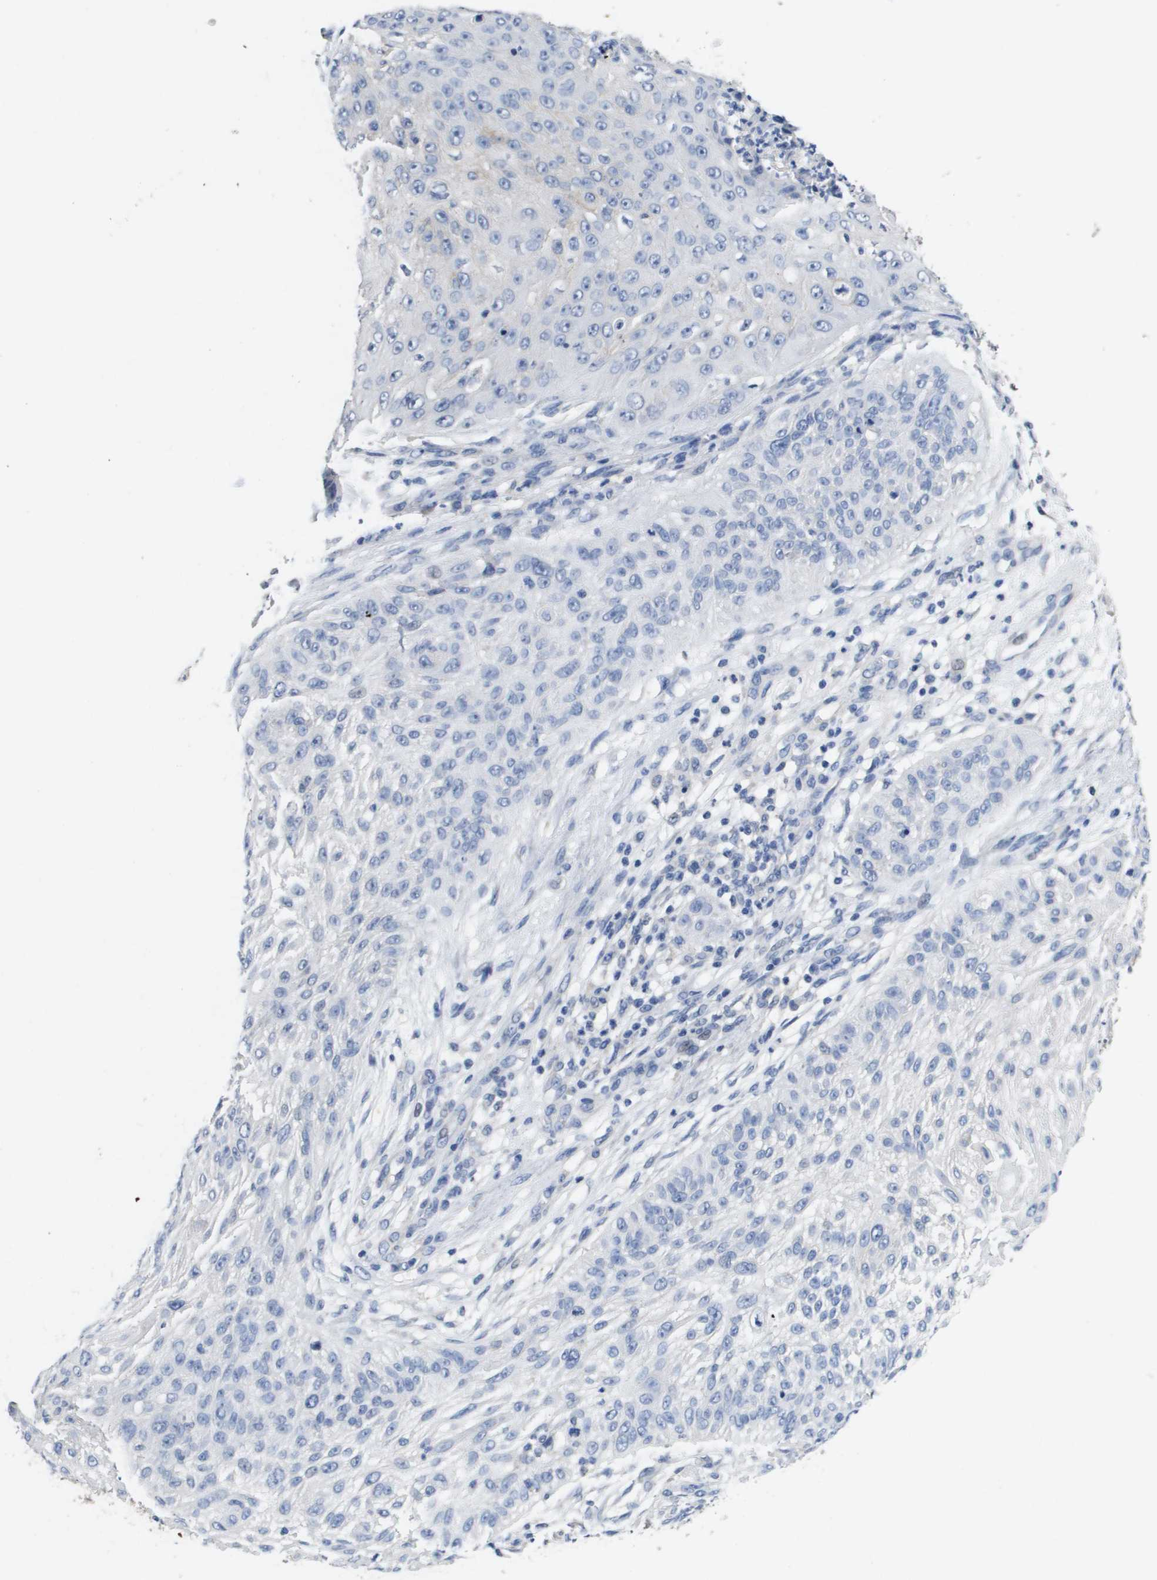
{"staining": {"intensity": "negative", "quantity": "none", "location": "none"}, "tissue": "skin cancer", "cell_type": "Tumor cells", "image_type": "cancer", "snomed": [{"axis": "morphology", "description": "Squamous cell carcinoma, NOS"}, {"axis": "topography", "description": "Skin"}], "caption": "Immunohistochemistry (IHC) photomicrograph of neoplastic tissue: human skin cancer stained with DAB demonstrates no significant protein staining in tumor cells.", "gene": "CA9", "patient": {"sex": "female", "age": 80}}